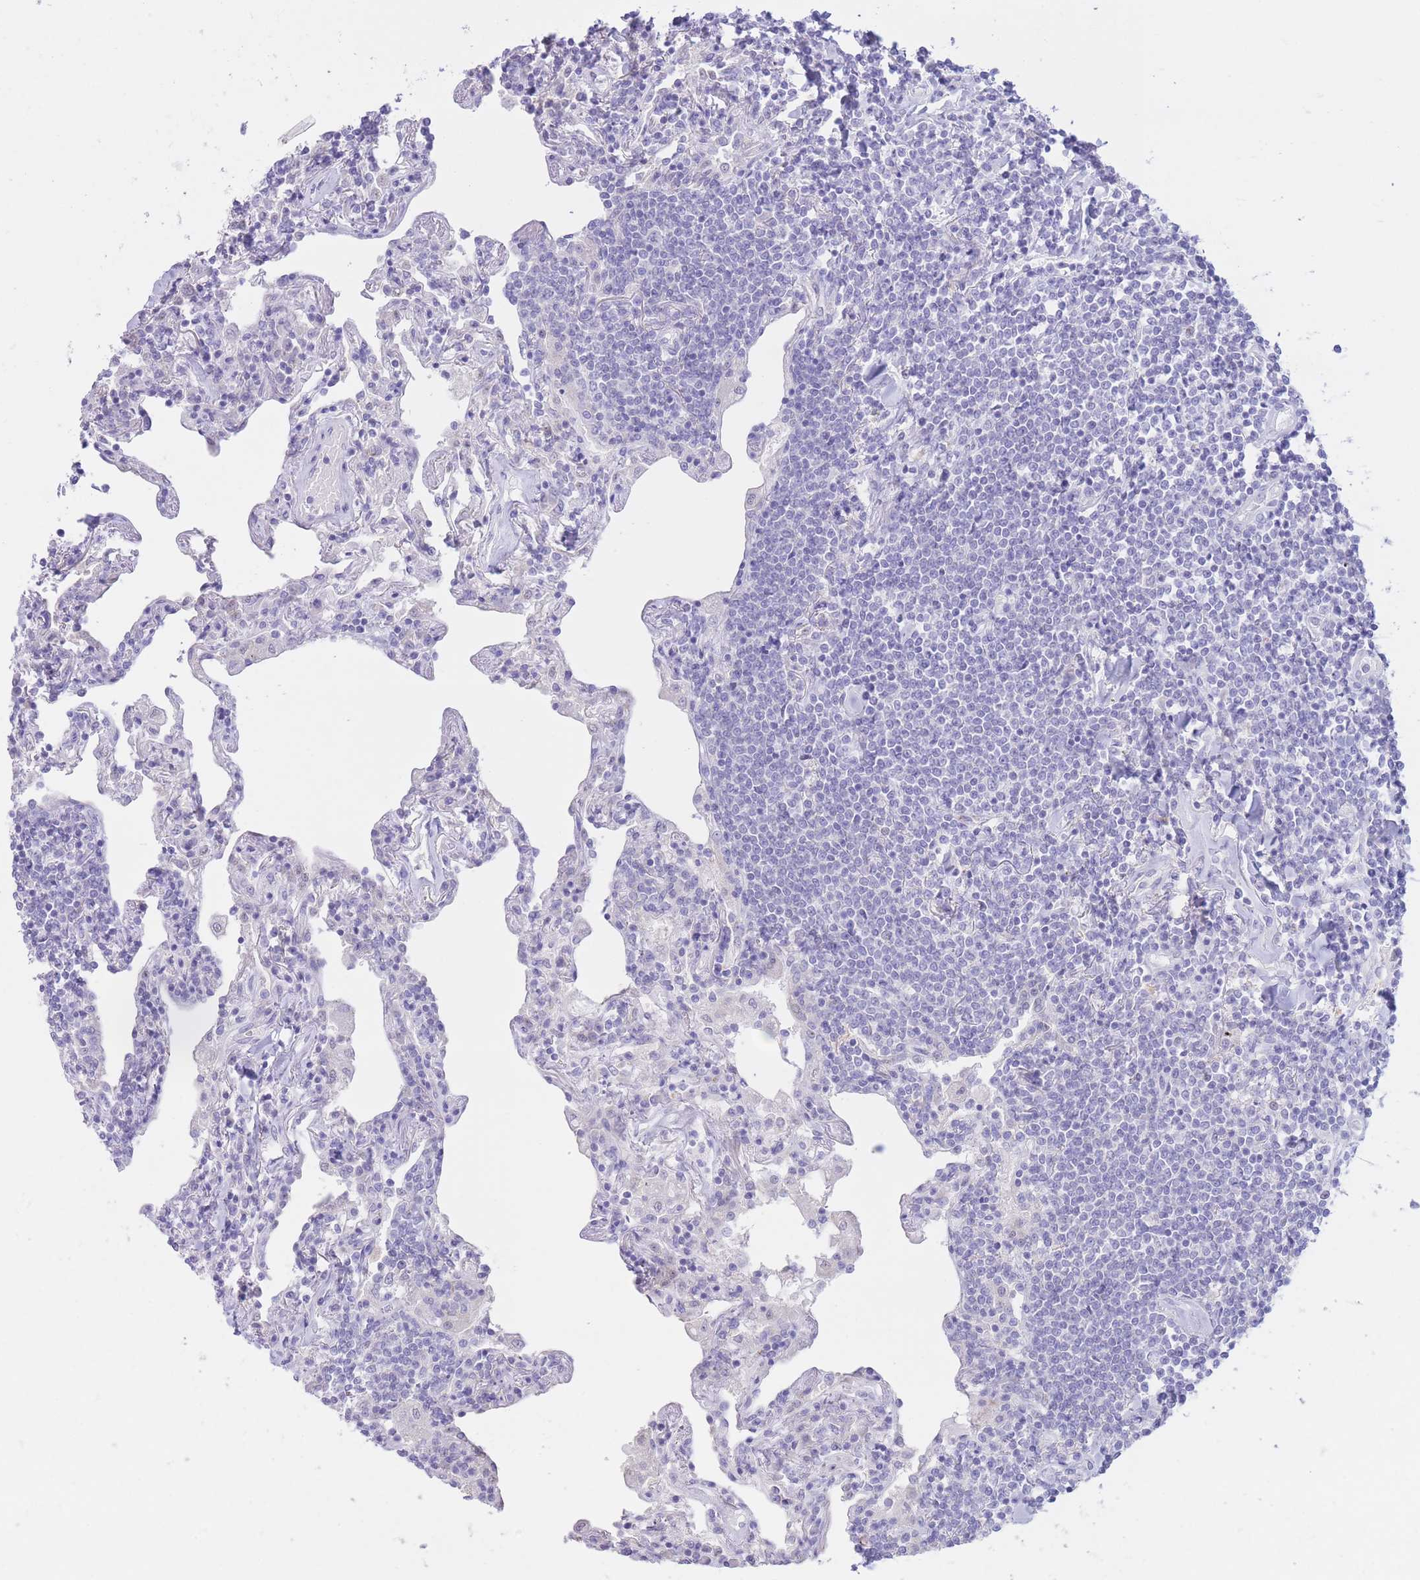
{"staining": {"intensity": "negative", "quantity": "none", "location": "none"}, "tissue": "lymphoma", "cell_type": "Tumor cells", "image_type": "cancer", "snomed": [{"axis": "morphology", "description": "Malignant lymphoma, non-Hodgkin's type, Low grade"}, {"axis": "topography", "description": "Lung"}], "caption": "A photomicrograph of human lymphoma is negative for staining in tumor cells.", "gene": "FAH", "patient": {"sex": "female", "age": 71}}